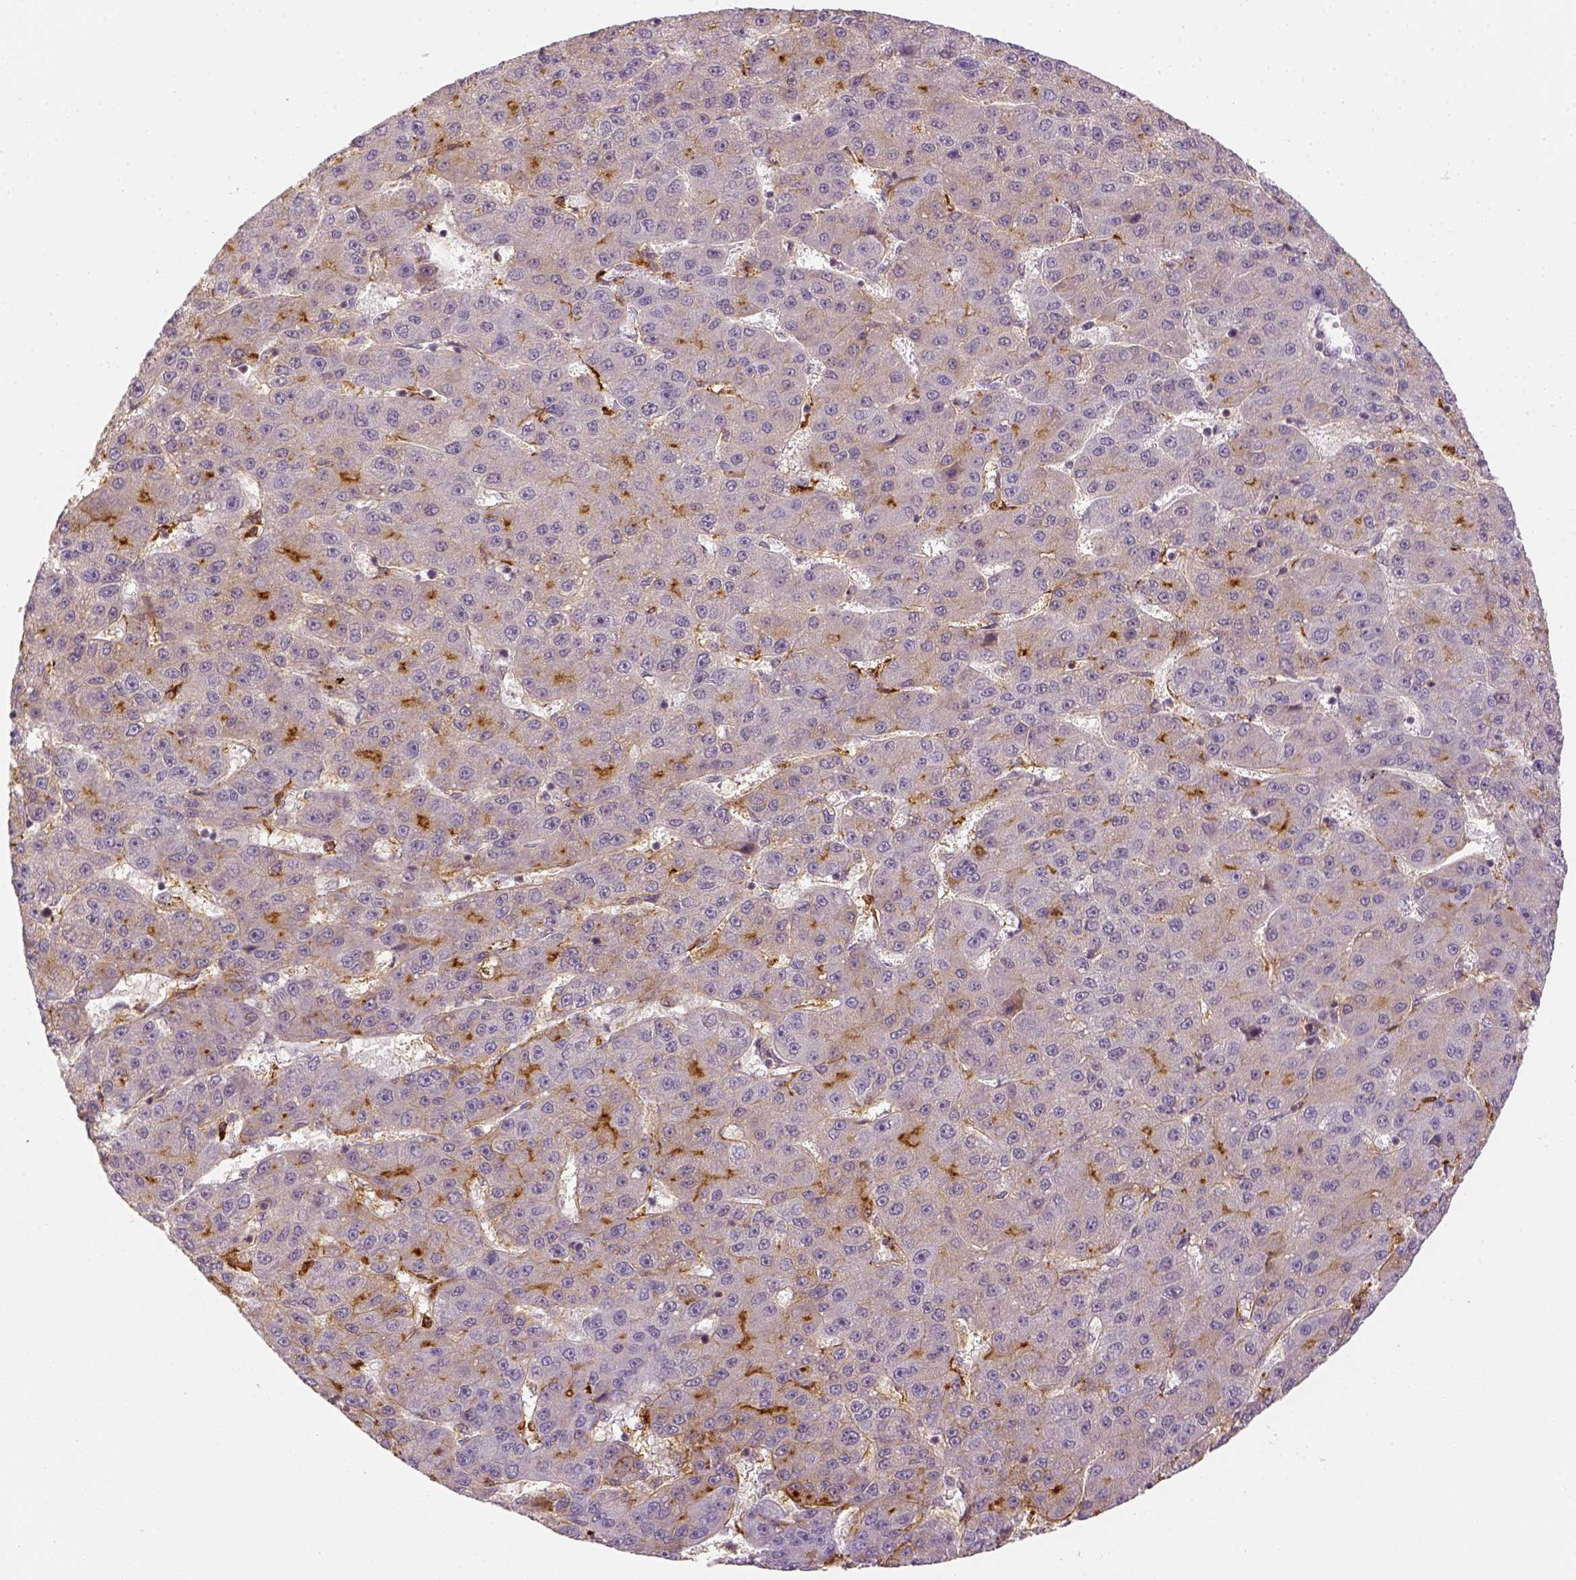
{"staining": {"intensity": "negative", "quantity": "none", "location": "none"}, "tissue": "liver cancer", "cell_type": "Tumor cells", "image_type": "cancer", "snomed": [{"axis": "morphology", "description": "Carcinoma, Hepatocellular, NOS"}, {"axis": "topography", "description": "Liver"}], "caption": "Human liver cancer stained for a protein using IHC displays no staining in tumor cells.", "gene": "CD14", "patient": {"sex": "male", "age": 67}}